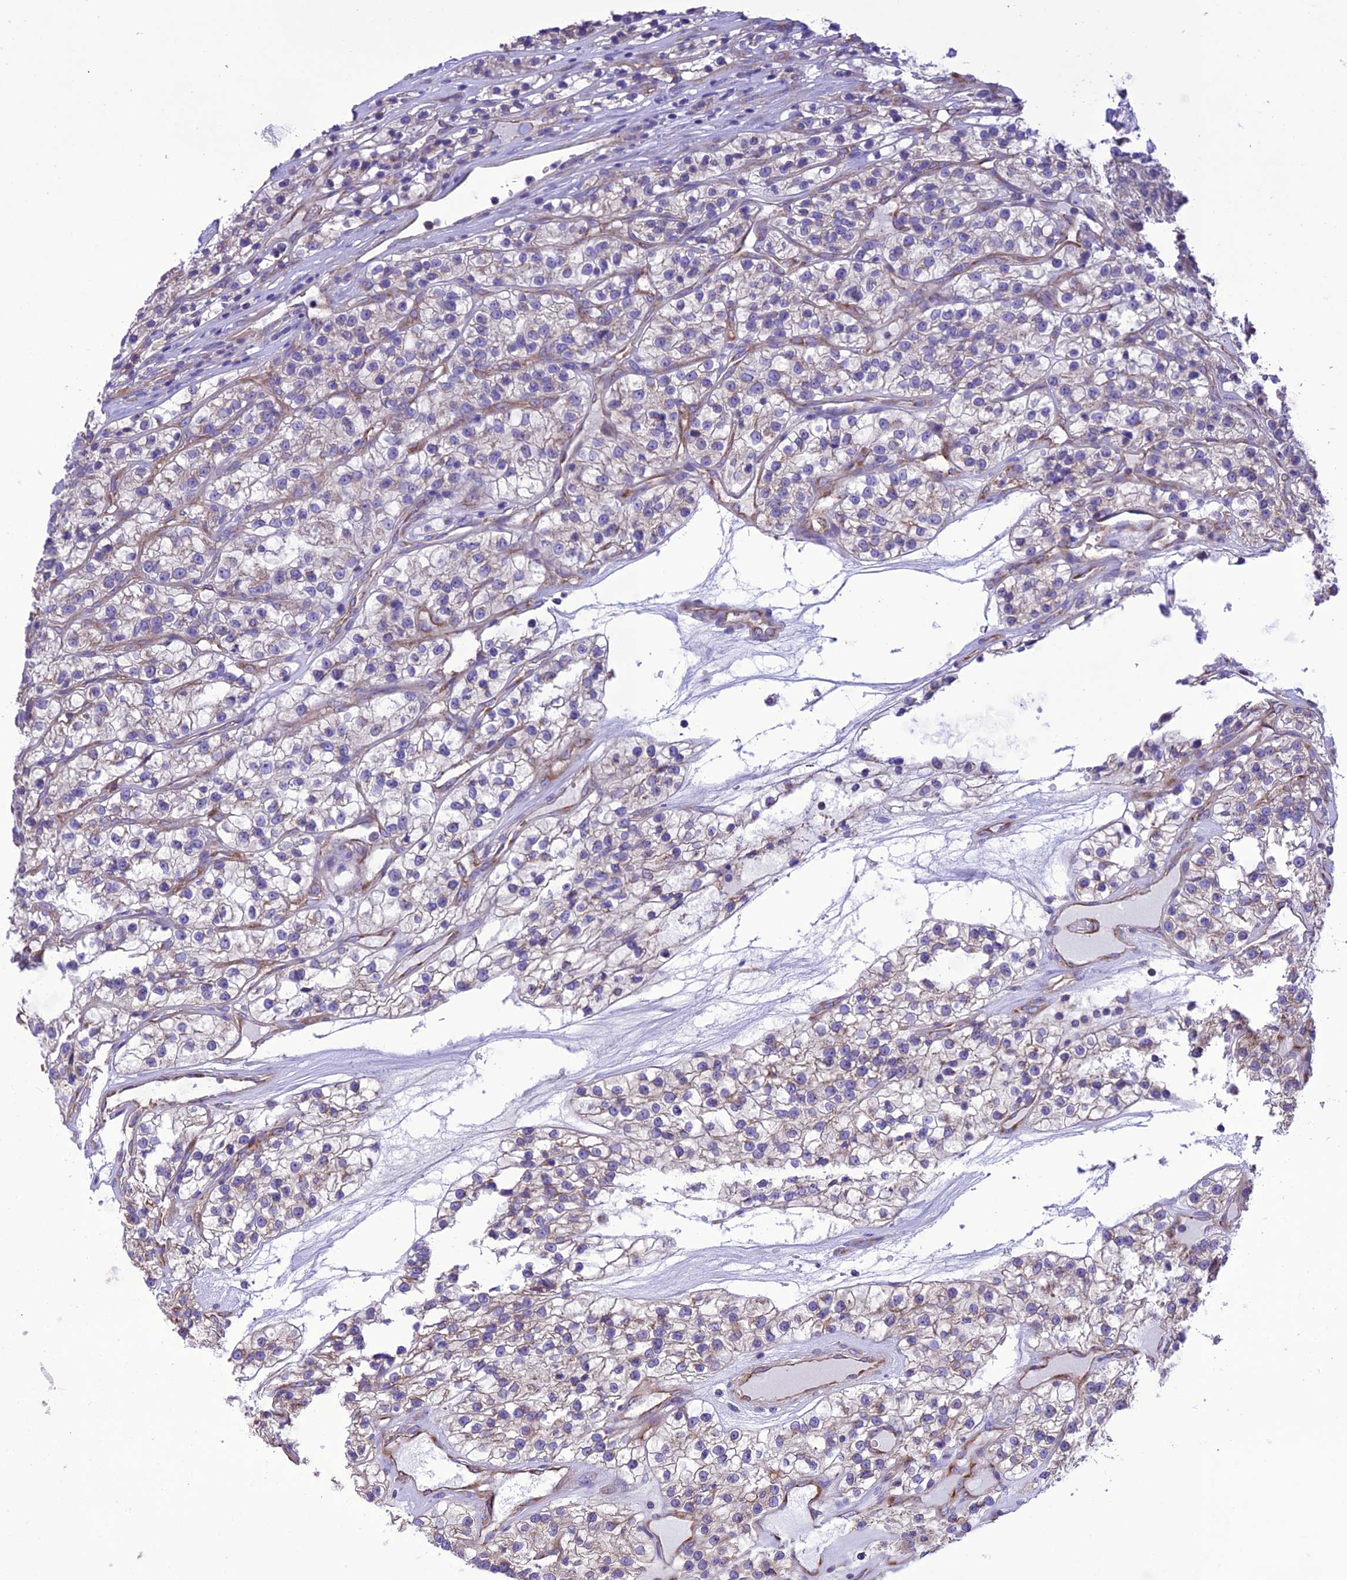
{"staining": {"intensity": "weak", "quantity": "25%-75%", "location": "cytoplasmic/membranous"}, "tissue": "renal cancer", "cell_type": "Tumor cells", "image_type": "cancer", "snomed": [{"axis": "morphology", "description": "Adenocarcinoma, NOS"}, {"axis": "topography", "description": "Kidney"}], "caption": "DAB (3,3'-diaminobenzidine) immunohistochemical staining of renal cancer (adenocarcinoma) reveals weak cytoplasmic/membranous protein staining in about 25%-75% of tumor cells.", "gene": "MAP3K12", "patient": {"sex": "female", "age": 57}}